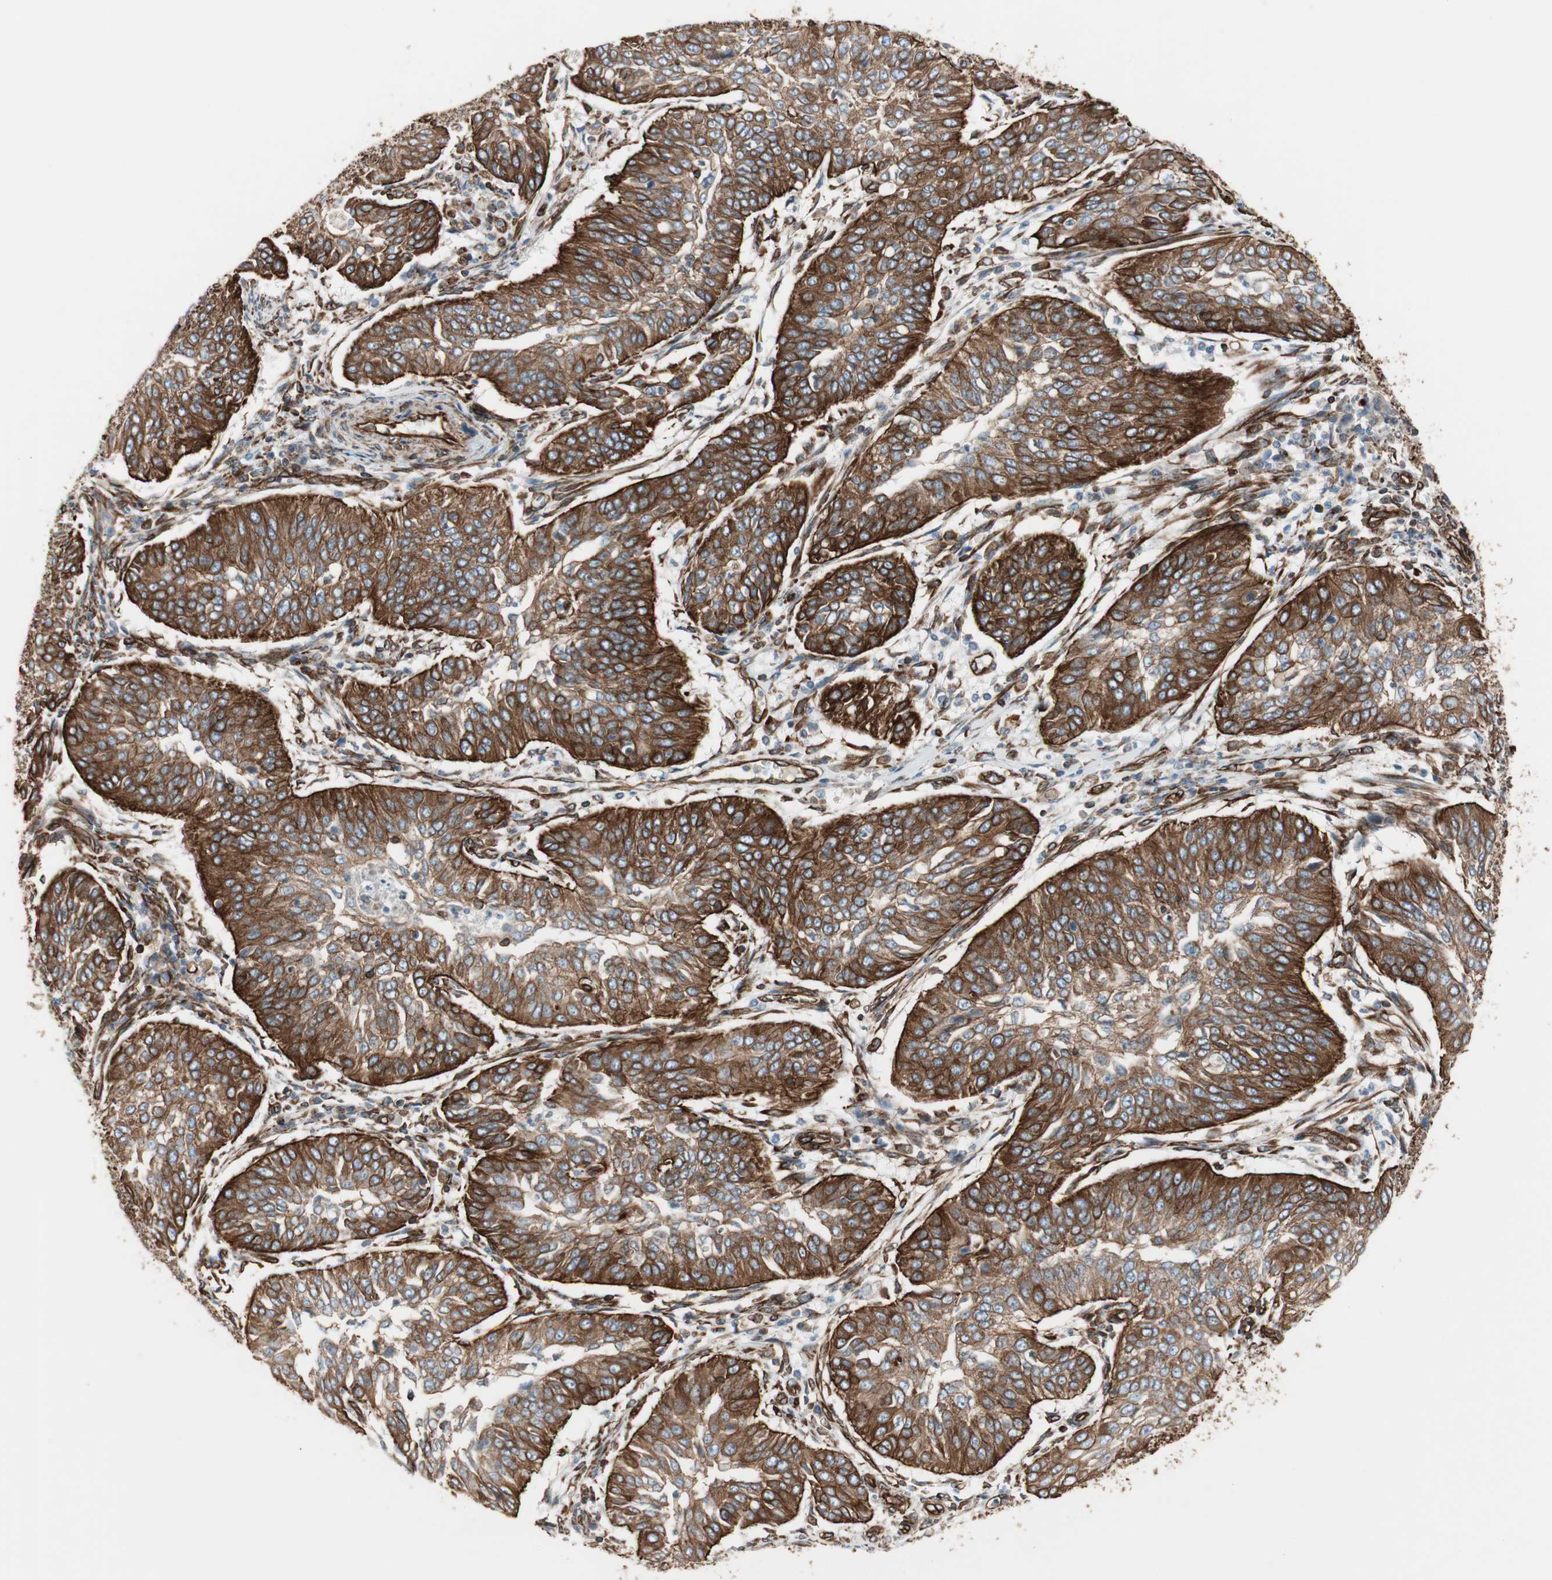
{"staining": {"intensity": "strong", "quantity": ">75%", "location": "cytoplasmic/membranous"}, "tissue": "cervical cancer", "cell_type": "Tumor cells", "image_type": "cancer", "snomed": [{"axis": "morphology", "description": "Normal tissue, NOS"}, {"axis": "morphology", "description": "Squamous cell carcinoma, NOS"}, {"axis": "topography", "description": "Cervix"}], "caption": "Human cervical squamous cell carcinoma stained for a protein (brown) shows strong cytoplasmic/membranous positive staining in about >75% of tumor cells.", "gene": "TCTA", "patient": {"sex": "female", "age": 39}}